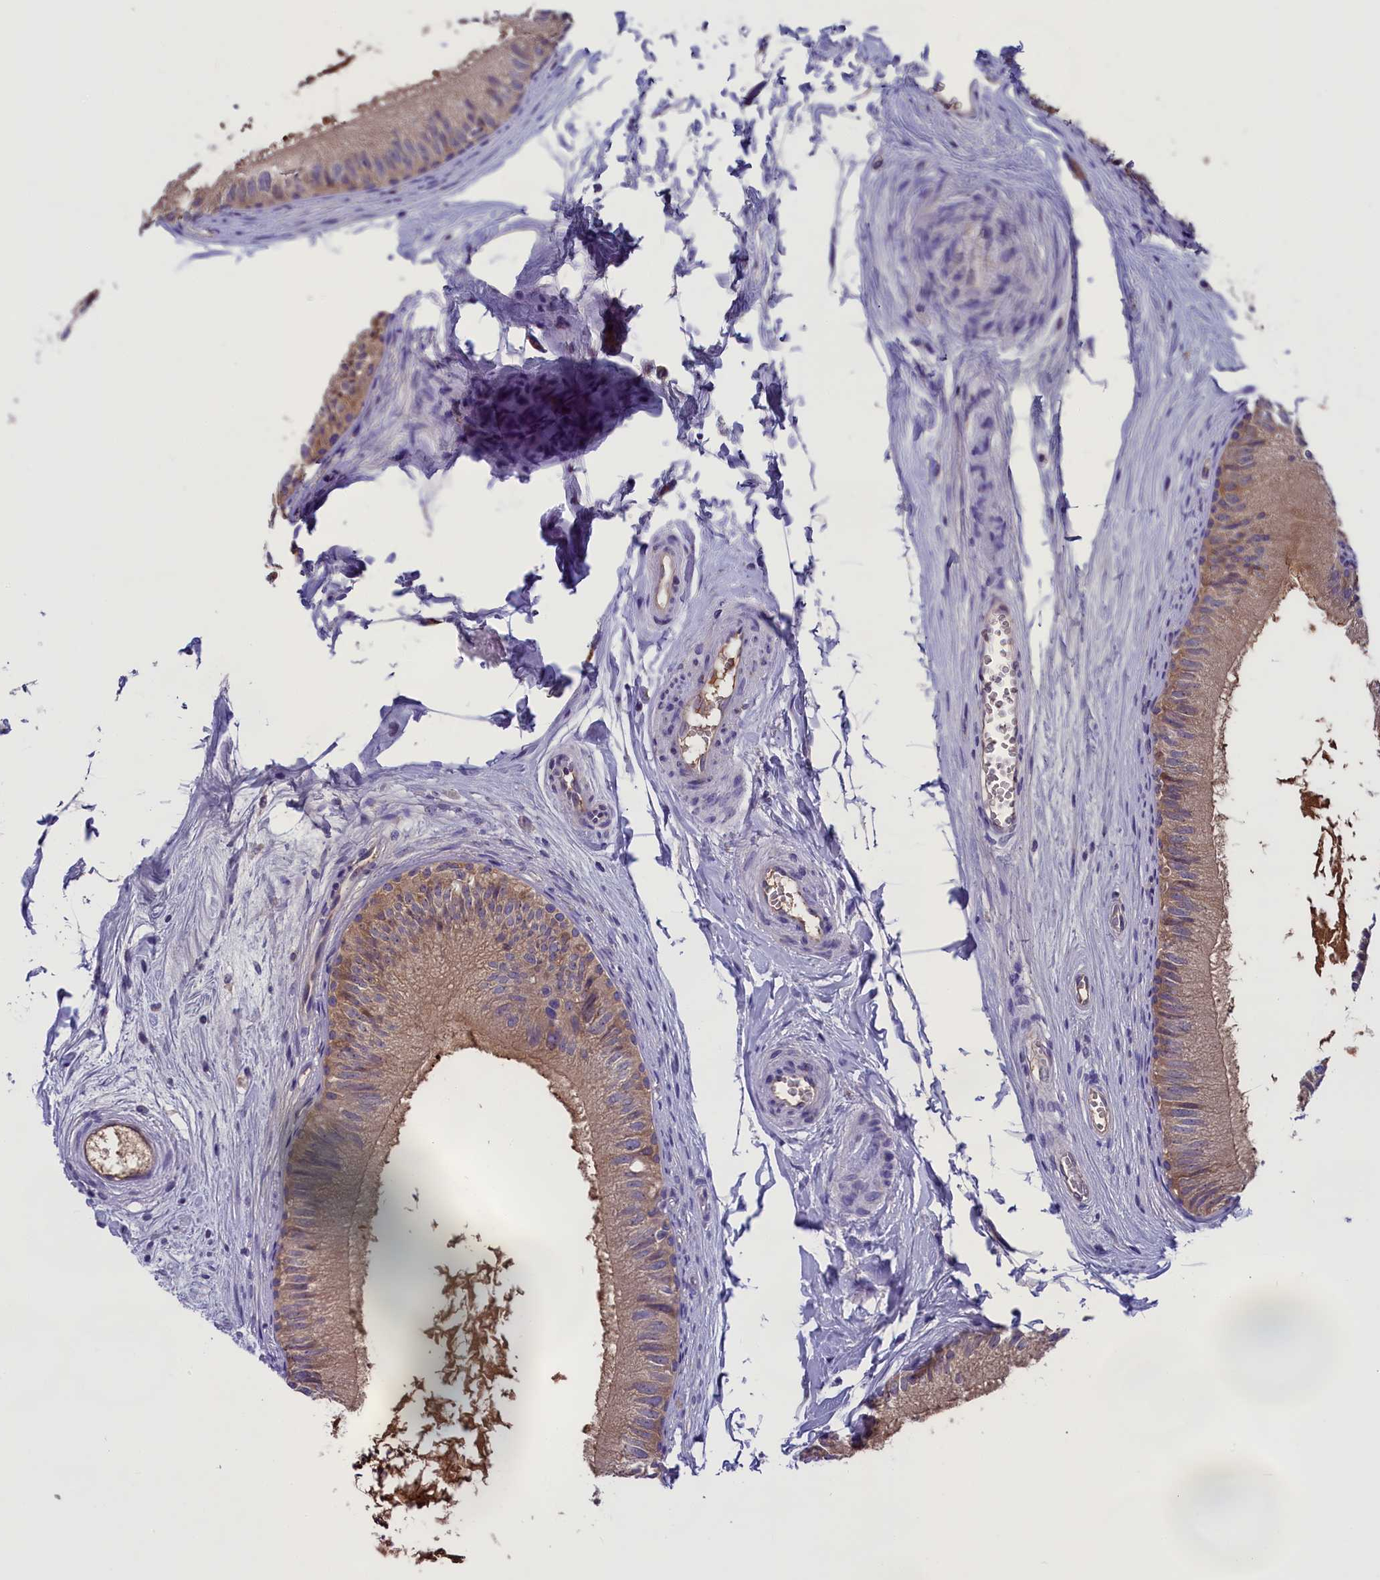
{"staining": {"intensity": "moderate", "quantity": "25%-75%", "location": "cytoplasmic/membranous"}, "tissue": "epididymis", "cell_type": "Glandular cells", "image_type": "normal", "snomed": [{"axis": "morphology", "description": "Normal tissue, NOS"}, {"axis": "topography", "description": "Epididymis"}], "caption": "Protein expression analysis of unremarkable human epididymis reveals moderate cytoplasmic/membranous staining in approximately 25%-75% of glandular cells. The staining is performed using DAB (3,3'-diaminobenzidine) brown chromogen to label protein expression. The nuclei are counter-stained blue using hematoxylin.", "gene": "ABCC8", "patient": {"sex": "male", "age": 56}}